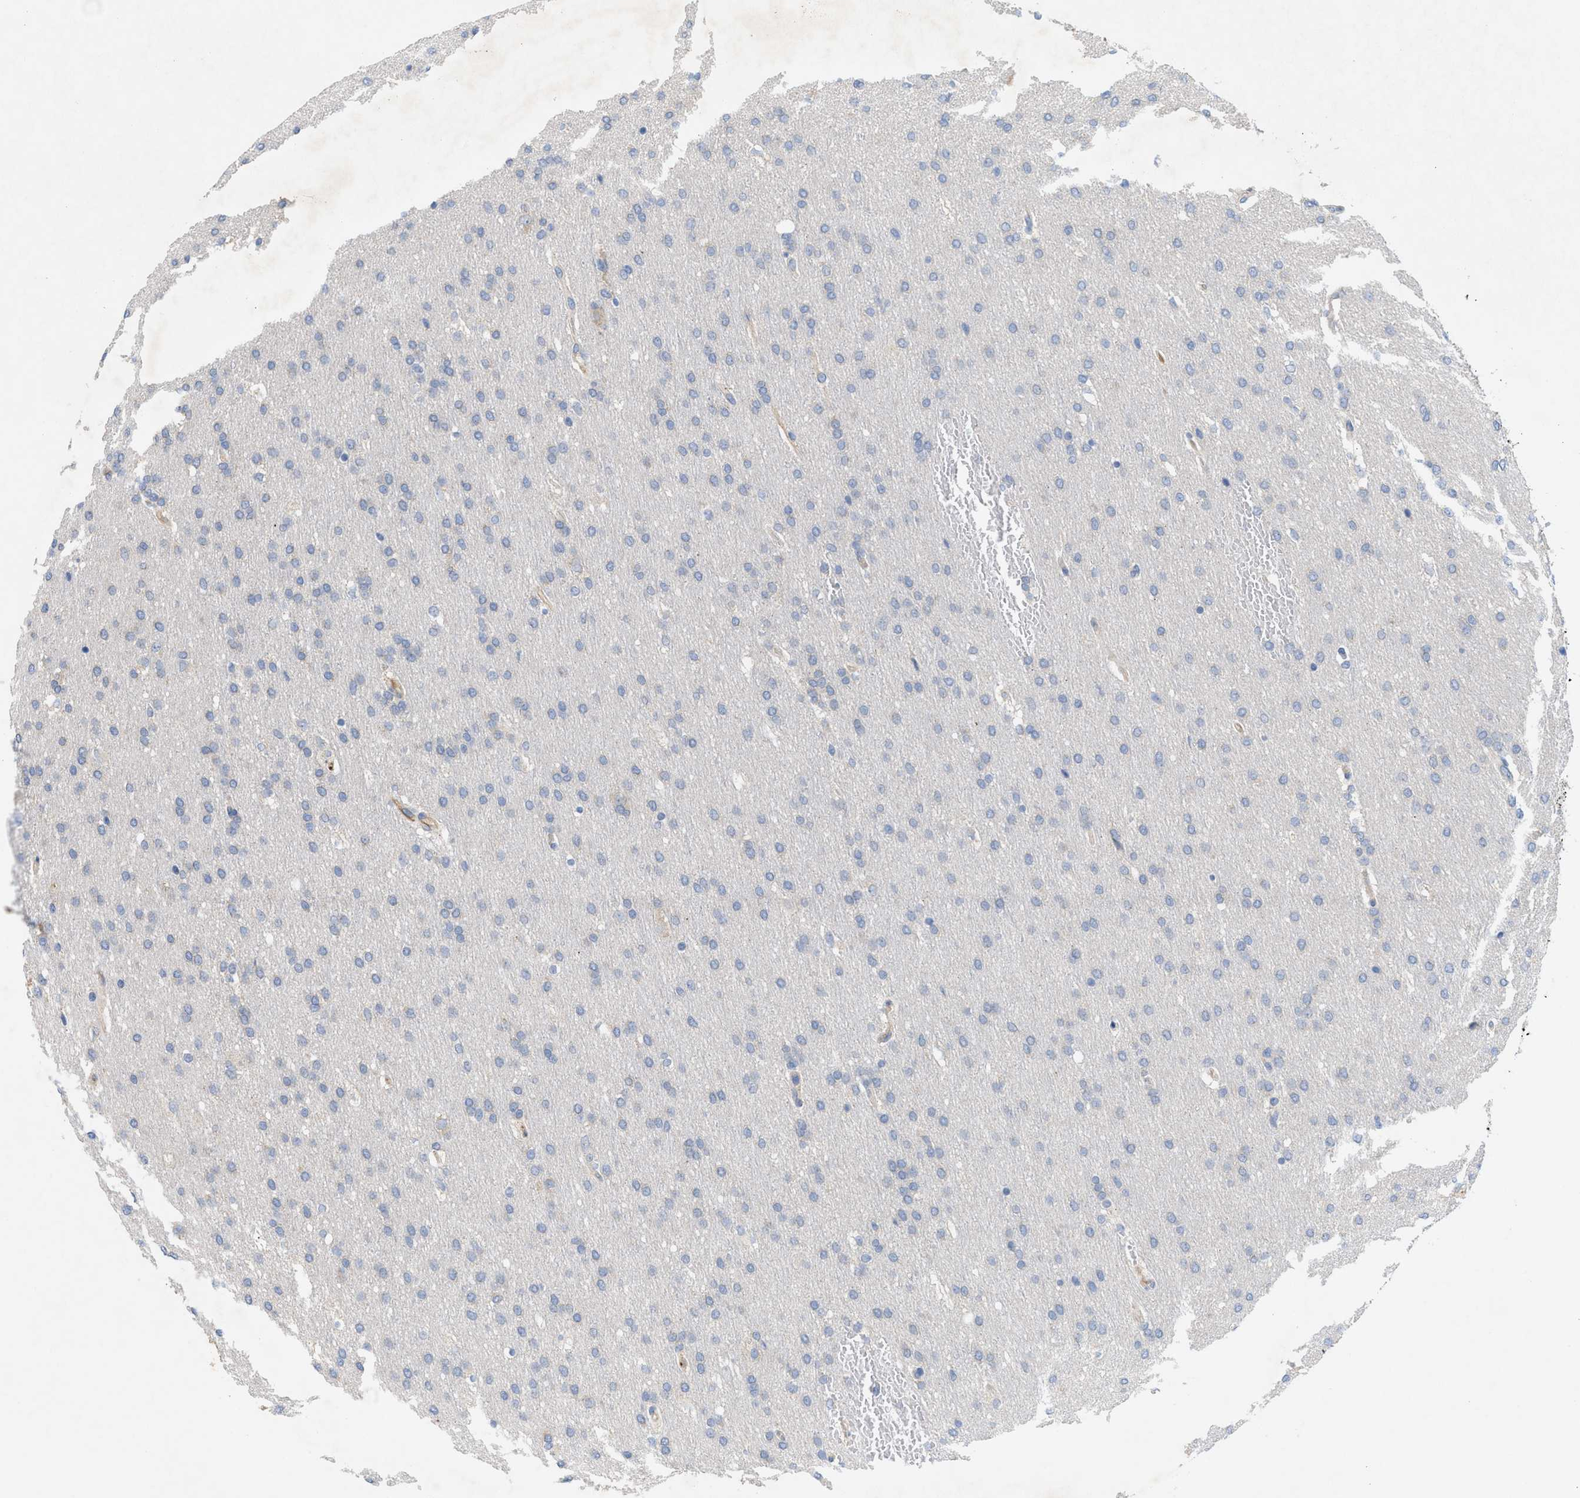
{"staining": {"intensity": "negative", "quantity": "none", "location": "none"}, "tissue": "glioma", "cell_type": "Tumor cells", "image_type": "cancer", "snomed": [{"axis": "morphology", "description": "Glioma, malignant, Low grade"}, {"axis": "topography", "description": "Brain"}], "caption": "The histopathology image shows no staining of tumor cells in glioma.", "gene": "UBAP2", "patient": {"sex": "female", "age": 37}}